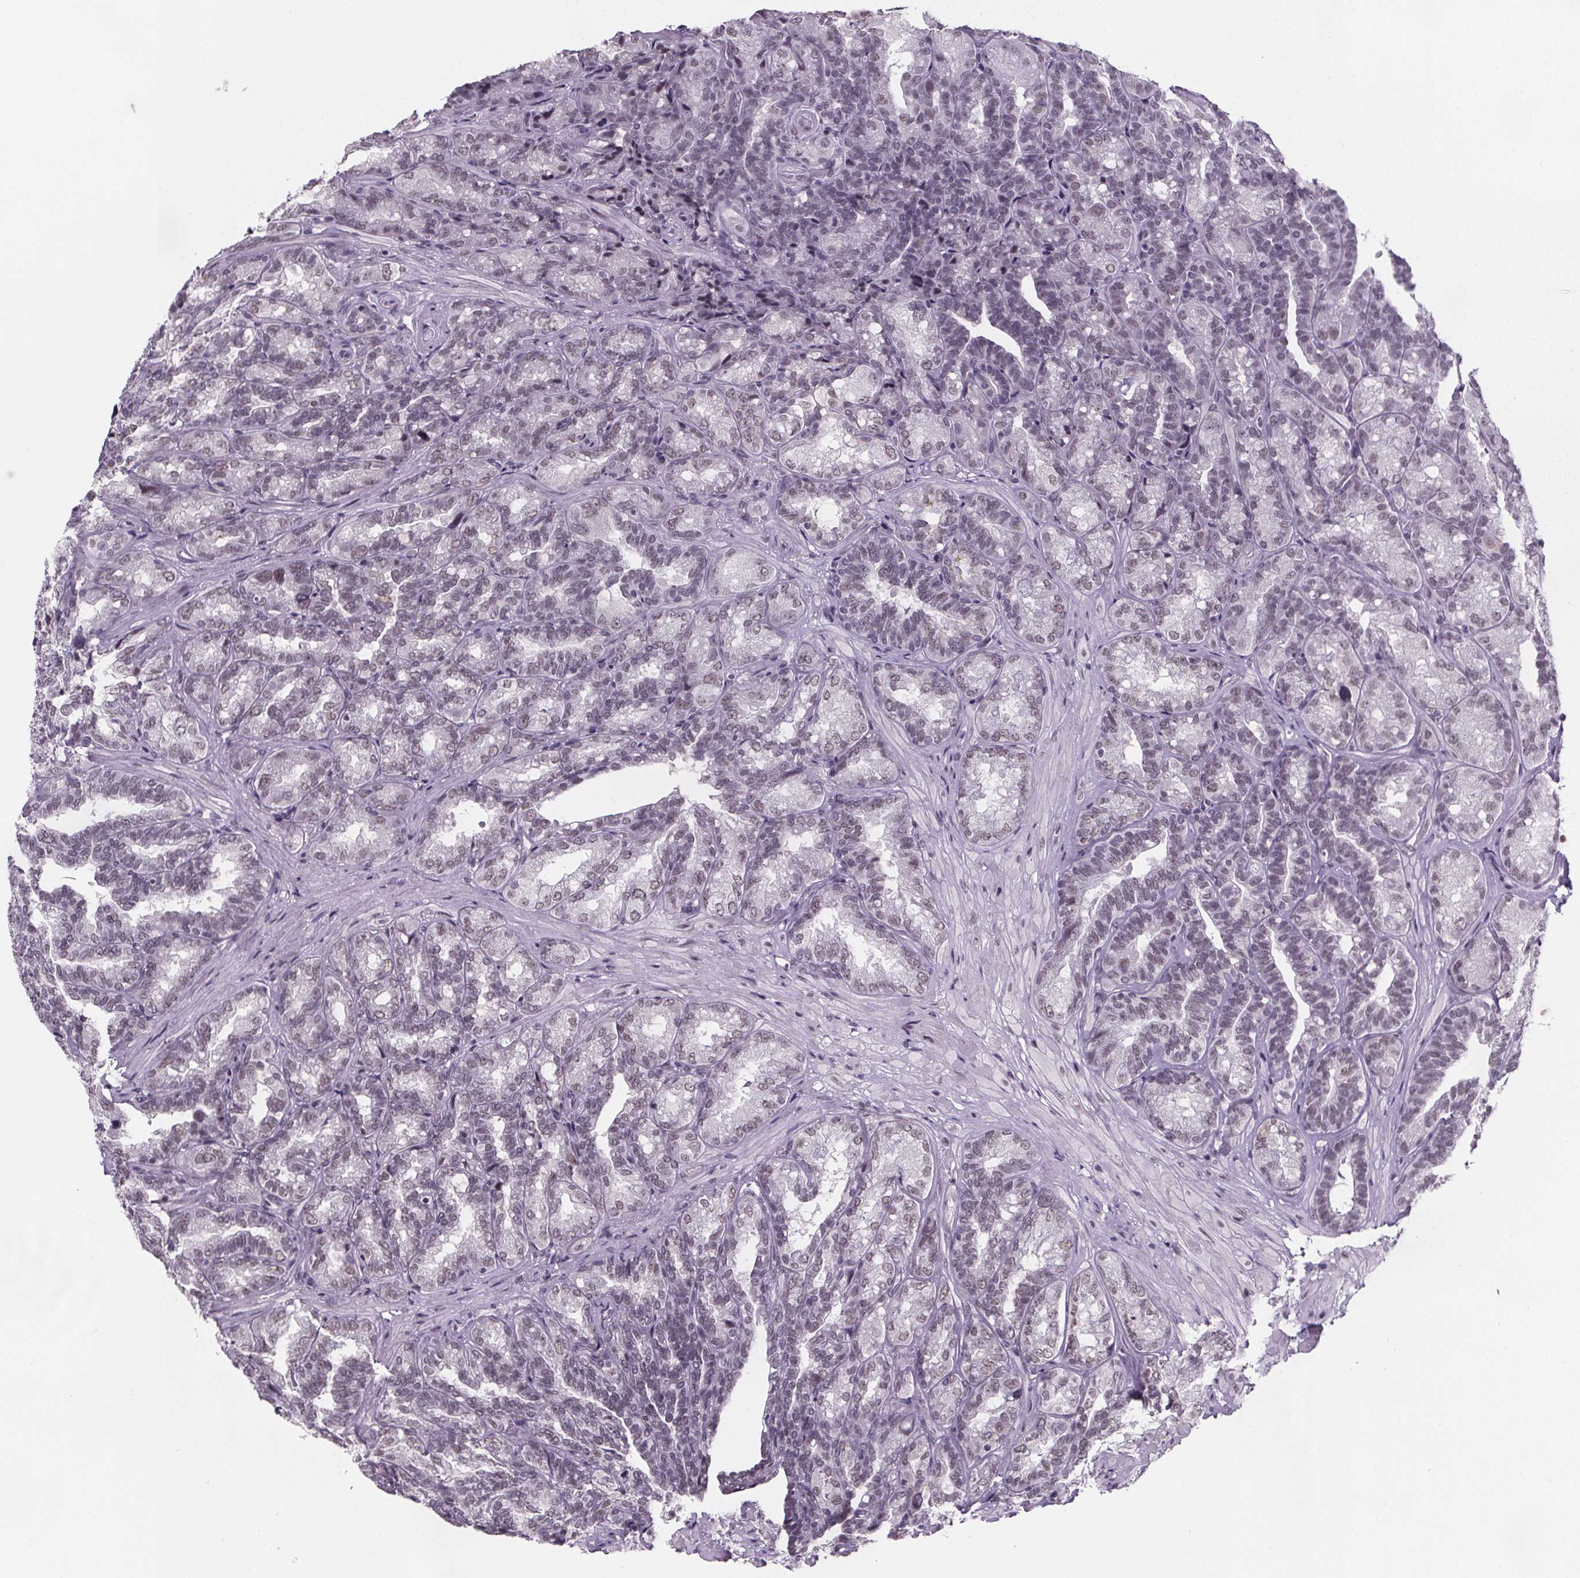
{"staining": {"intensity": "weak", "quantity": "<25%", "location": "nuclear"}, "tissue": "seminal vesicle", "cell_type": "Glandular cells", "image_type": "normal", "snomed": [{"axis": "morphology", "description": "Normal tissue, NOS"}, {"axis": "topography", "description": "Seminal veicle"}], "caption": "Micrograph shows no significant protein staining in glandular cells of normal seminal vesicle.", "gene": "ZNF572", "patient": {"sex": "male", "age": 68}}